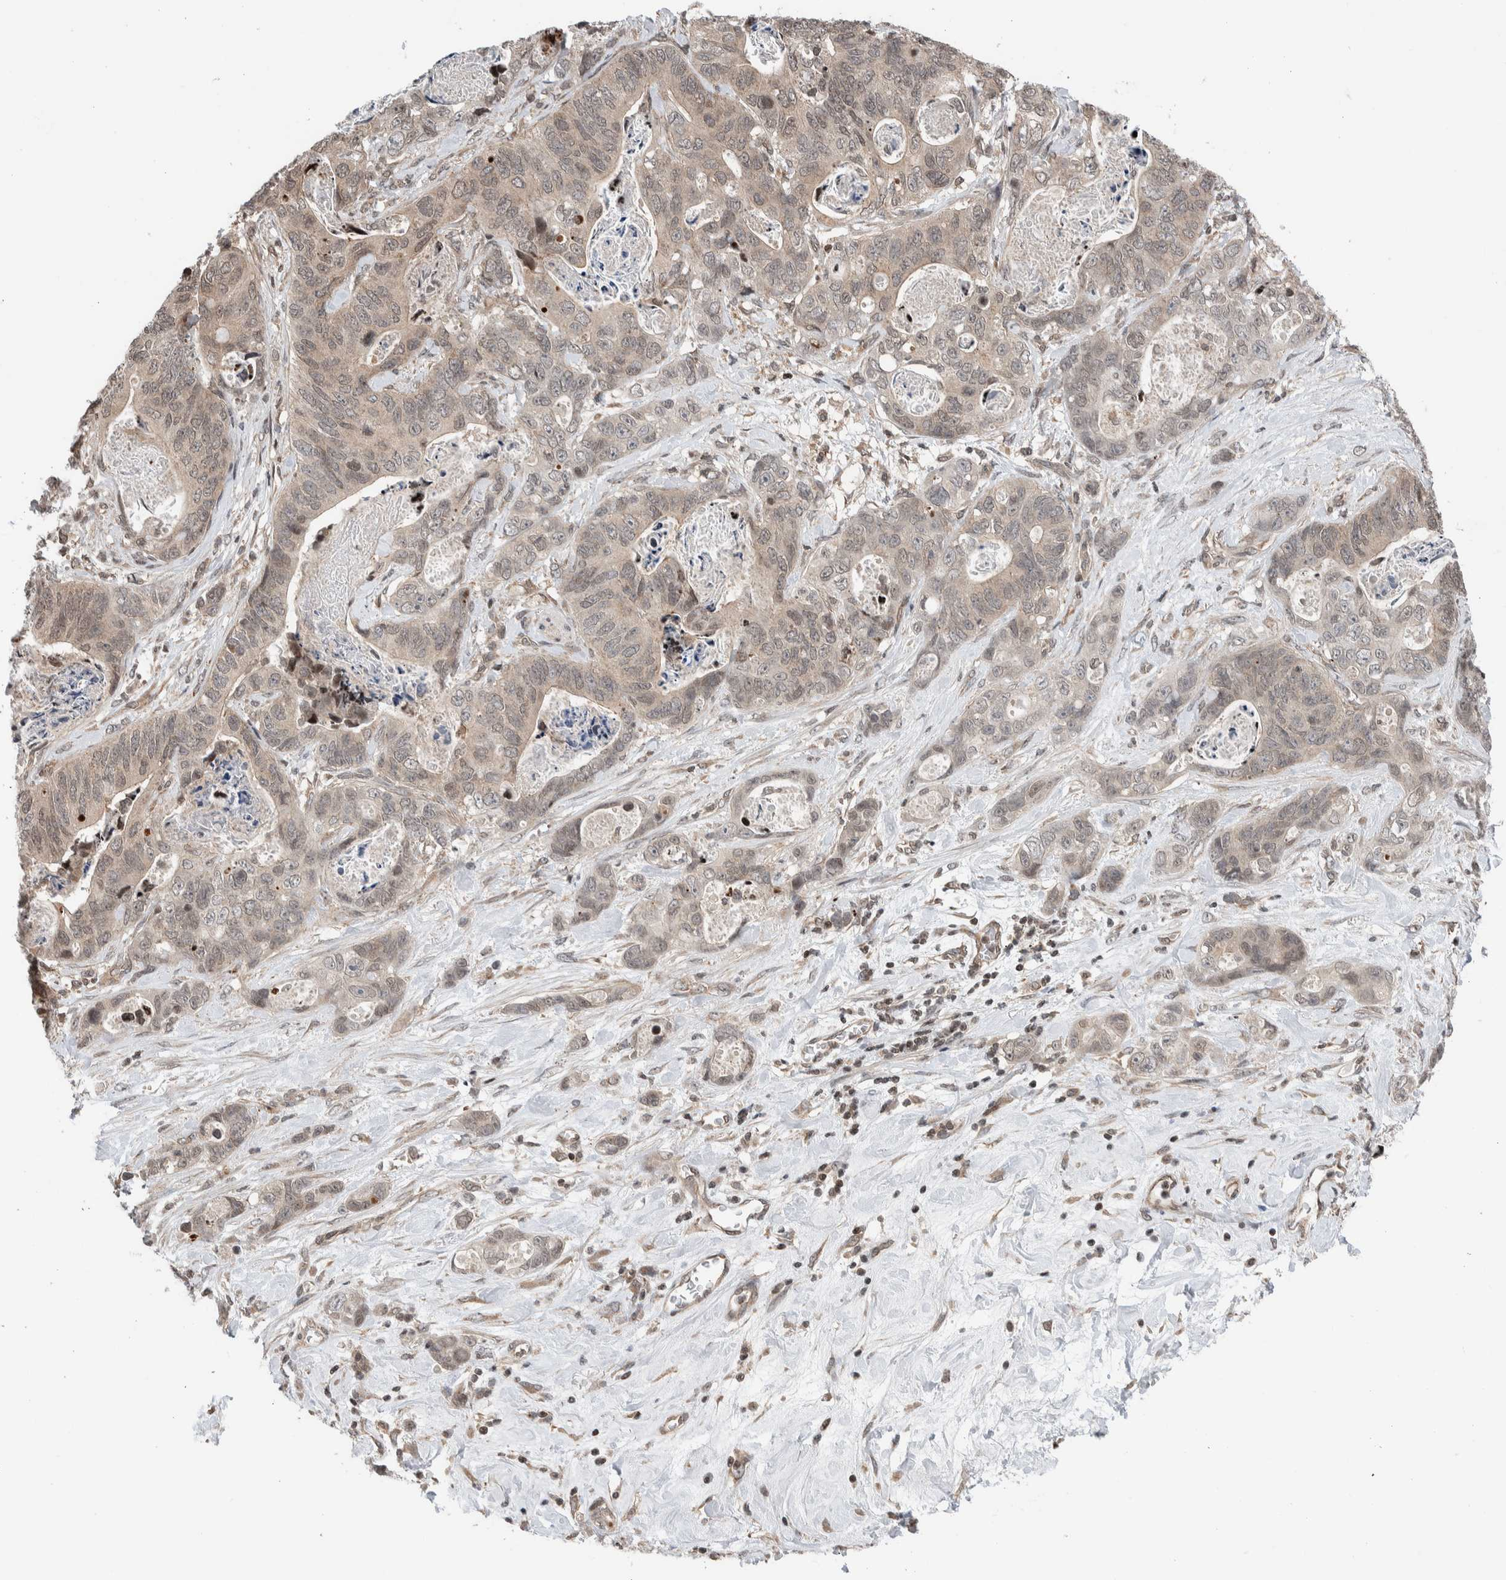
{"staining": {"intensity": "weak", "quantity": "25%-75%", "location": "cytoplasmic/membranous"}, "tissue": "stomach cancer", "cell_type": "Tumor cells", "image_type": "cancer", "snomed": [{"axis": "morphology", "description": "Normal tissue, NOS"}, {"axis": "morphology", "description": "Adenocarcinoma, NOS"}, {"axis": "topography", "description": "Stomach"}], "caption": "Protein analysis of stomach adenocarcinoma tissue shows weak cytoplasmic/membranous positivity in approximately 25%-75% of tumor cells.", "gene": "NPLOC4", "patient": {"sex": "female", "age": 89}}